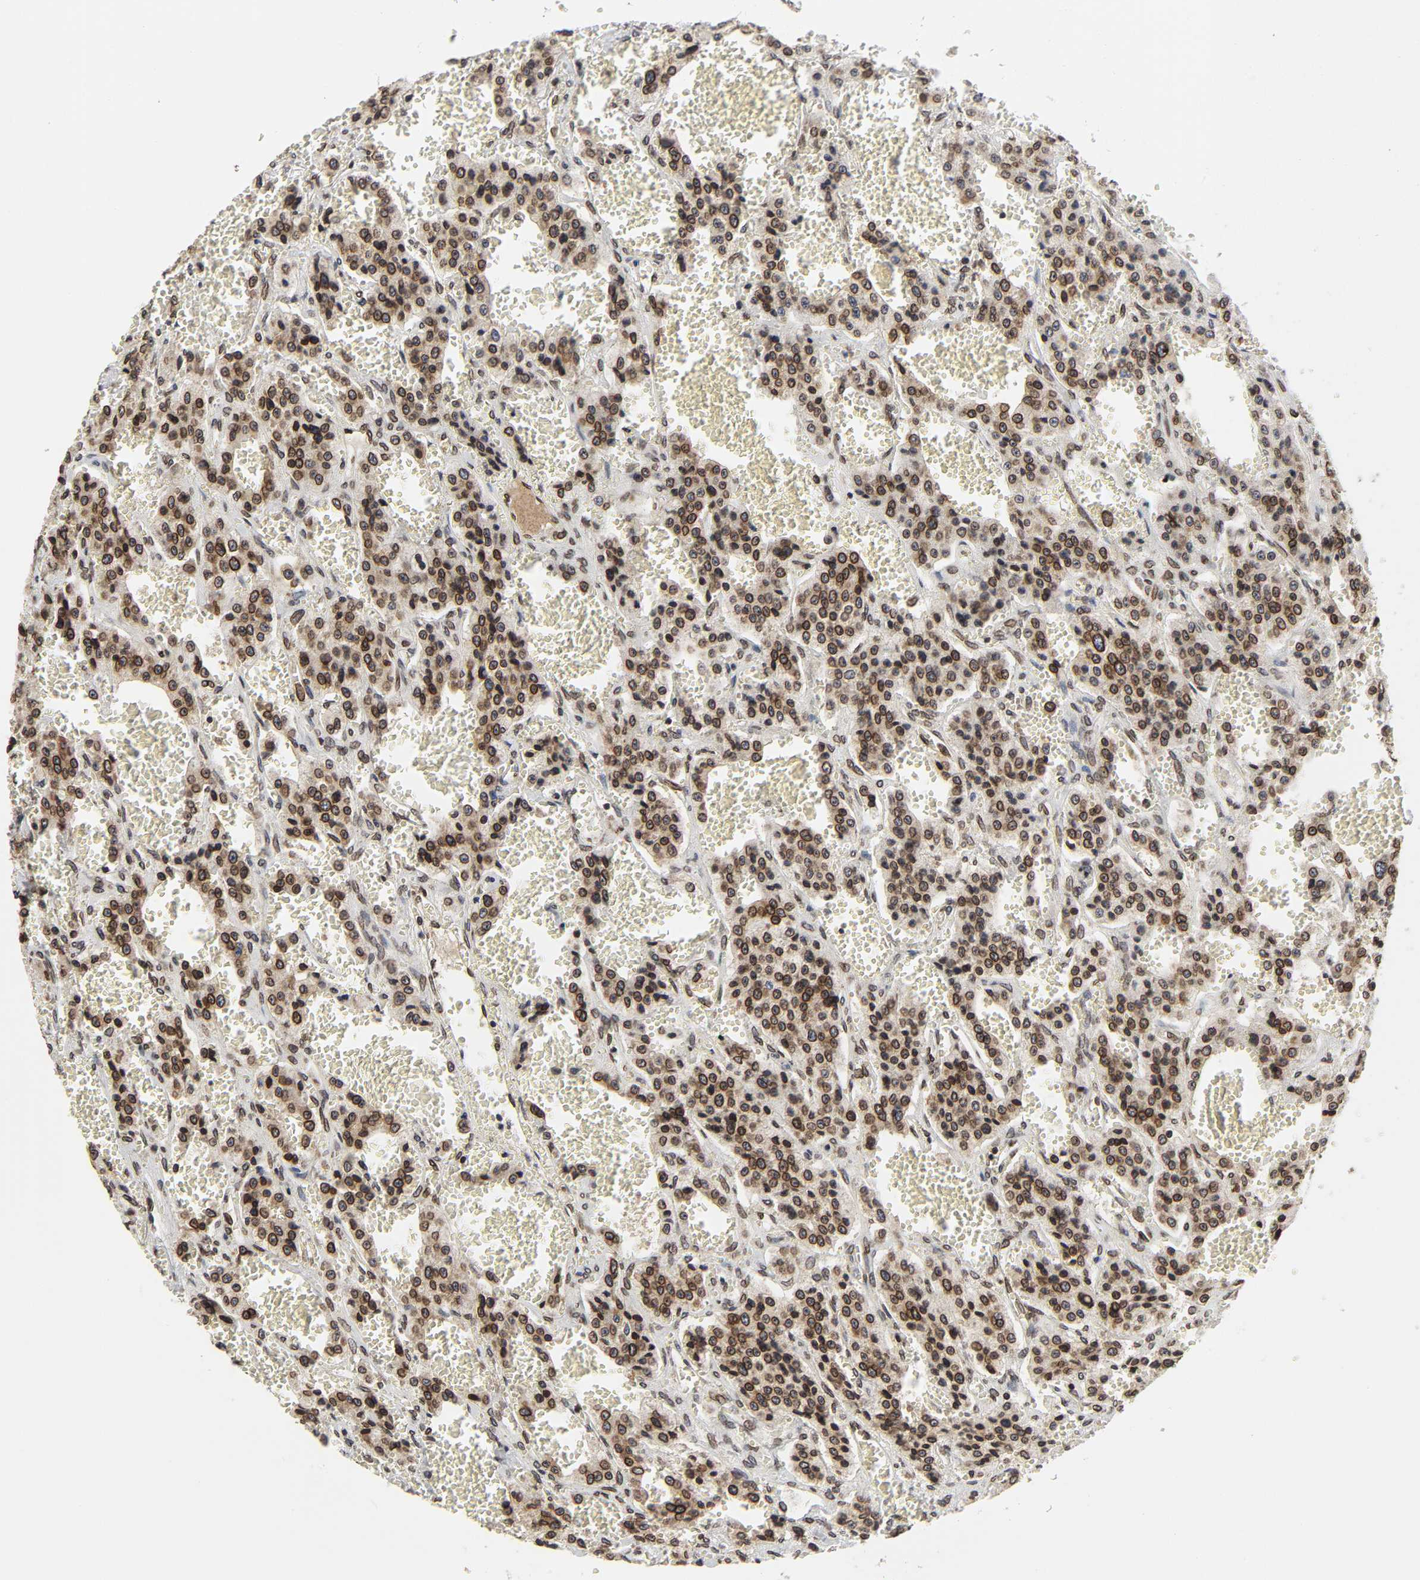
{"staining": {"intensity": "strong", "quantity": ">75%", "location": "cytoplasmic/membranous,nuclear"}, "tissue": "carcinoid", "cell_type": "Tumor cells", "image_type": "cancer", "snomed": [{"axis": "morphology", "description": "Carcinoid, malignant, NOS"}, {"axis": "topography", "description": "Small intestine"}], "caption": "IHC photomicrograph of neoplastic tissue: carcinoid stained using IHC displays high levels of strong protein expression localized specifically in the cytoplasmic/membranous and nuclear of tumor cells, appearing as a cytoplasmic/membranous and nuclear brown color.", "gene": "RANGAP1", "patient": {"sex": "male", "age": 52}}